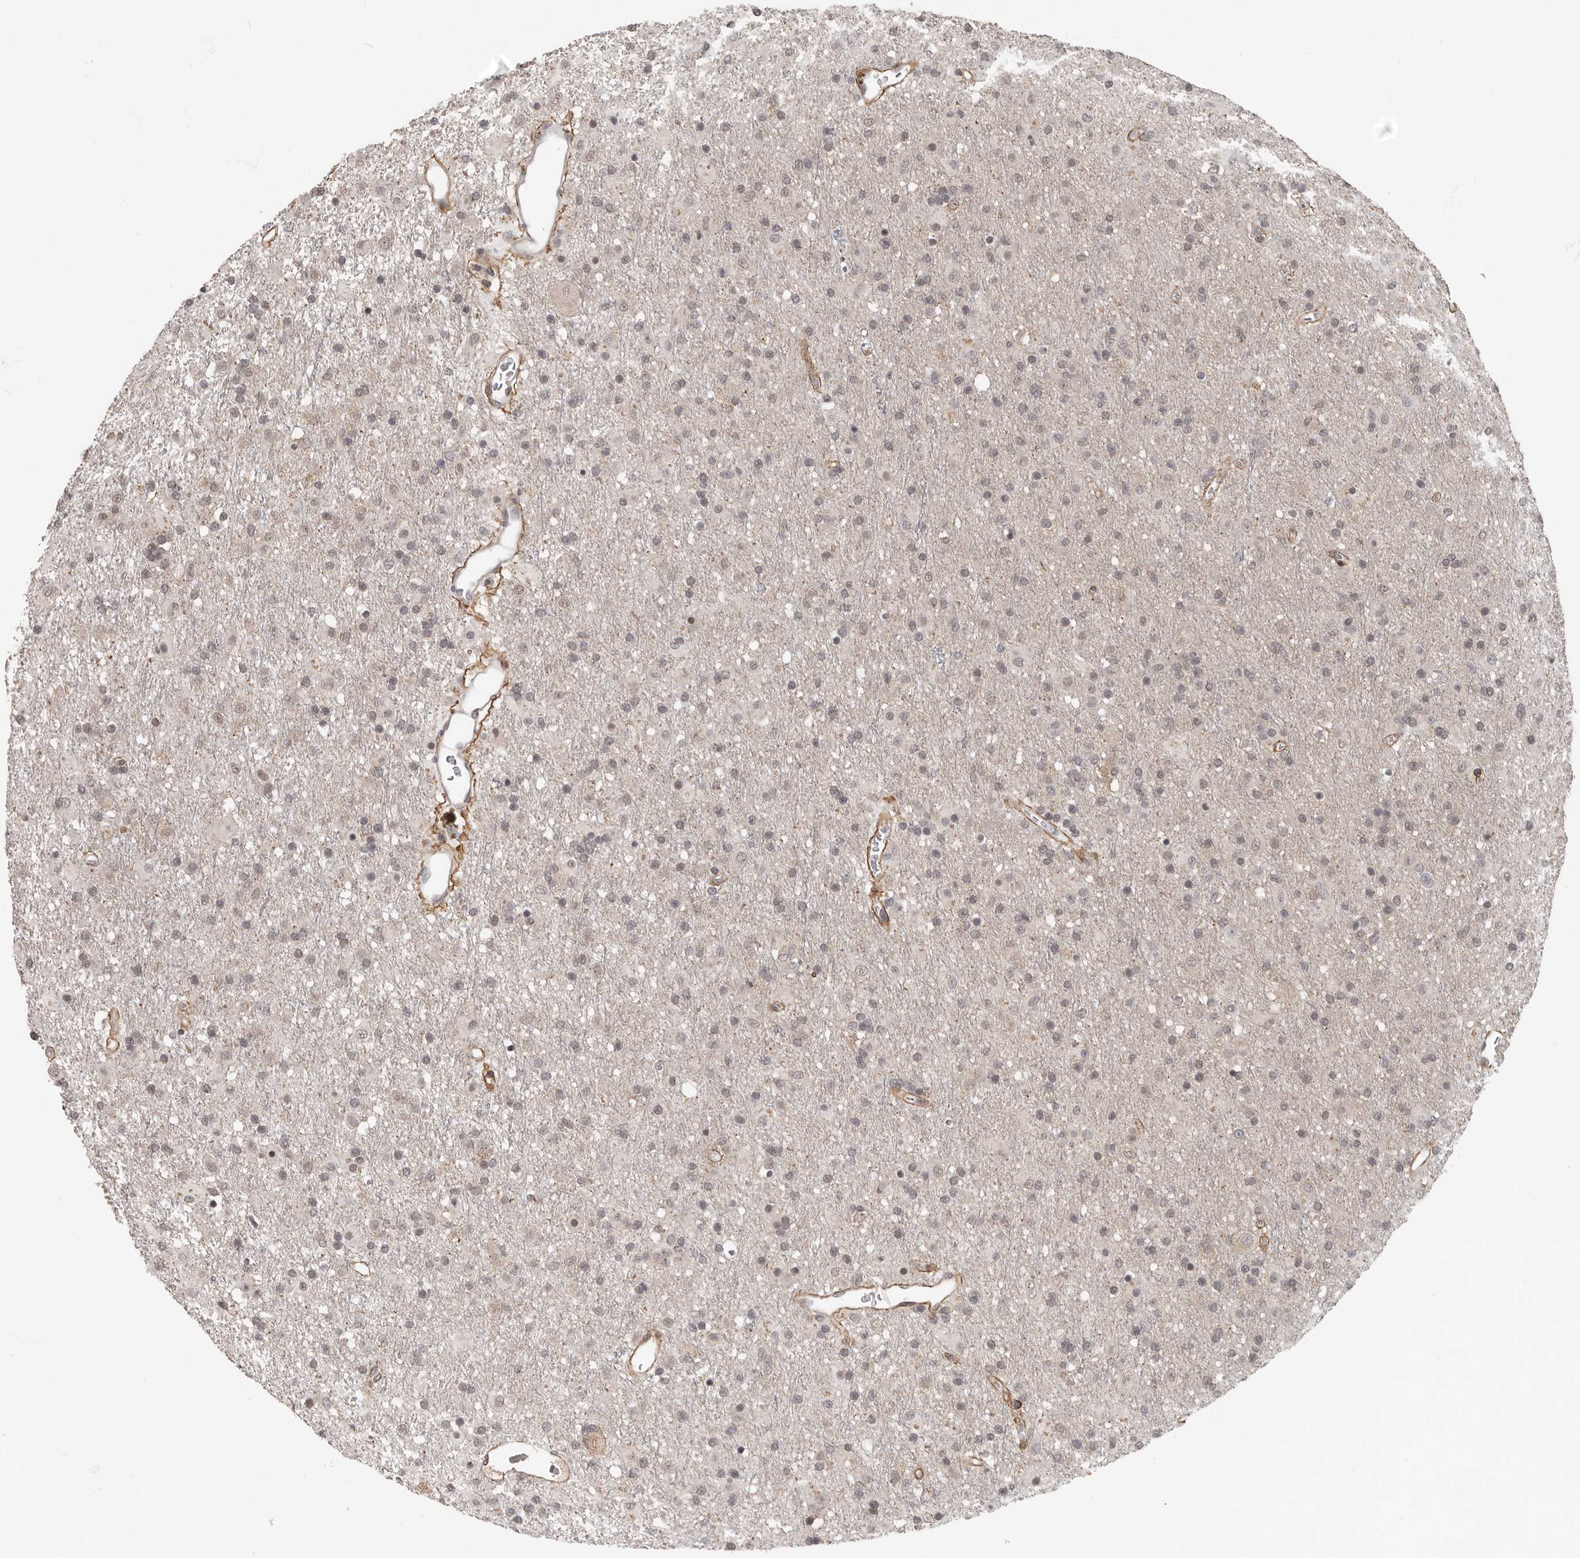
{"staining": {"intensity": "negative", "quantity": "none", "location": "none"}, "tissue": "glioma", "cell_type": "Tumor cells", "image_type": "cancer", "snomed": [{"axis": "morphology", "description": "Glioma, malignant, Low grade"}, {"axis": "topography", "description": "Brain"}], "caption": "This histopathology image is of malignant glioma (low-grade) stained with immunohistochemistry (IHC) to label a protein in brown with the nuclei are counter-stained blue. There is no expression in tumor cells.", "gene": "LRGUK", "patient": {"sex": "male", "age": 65}}